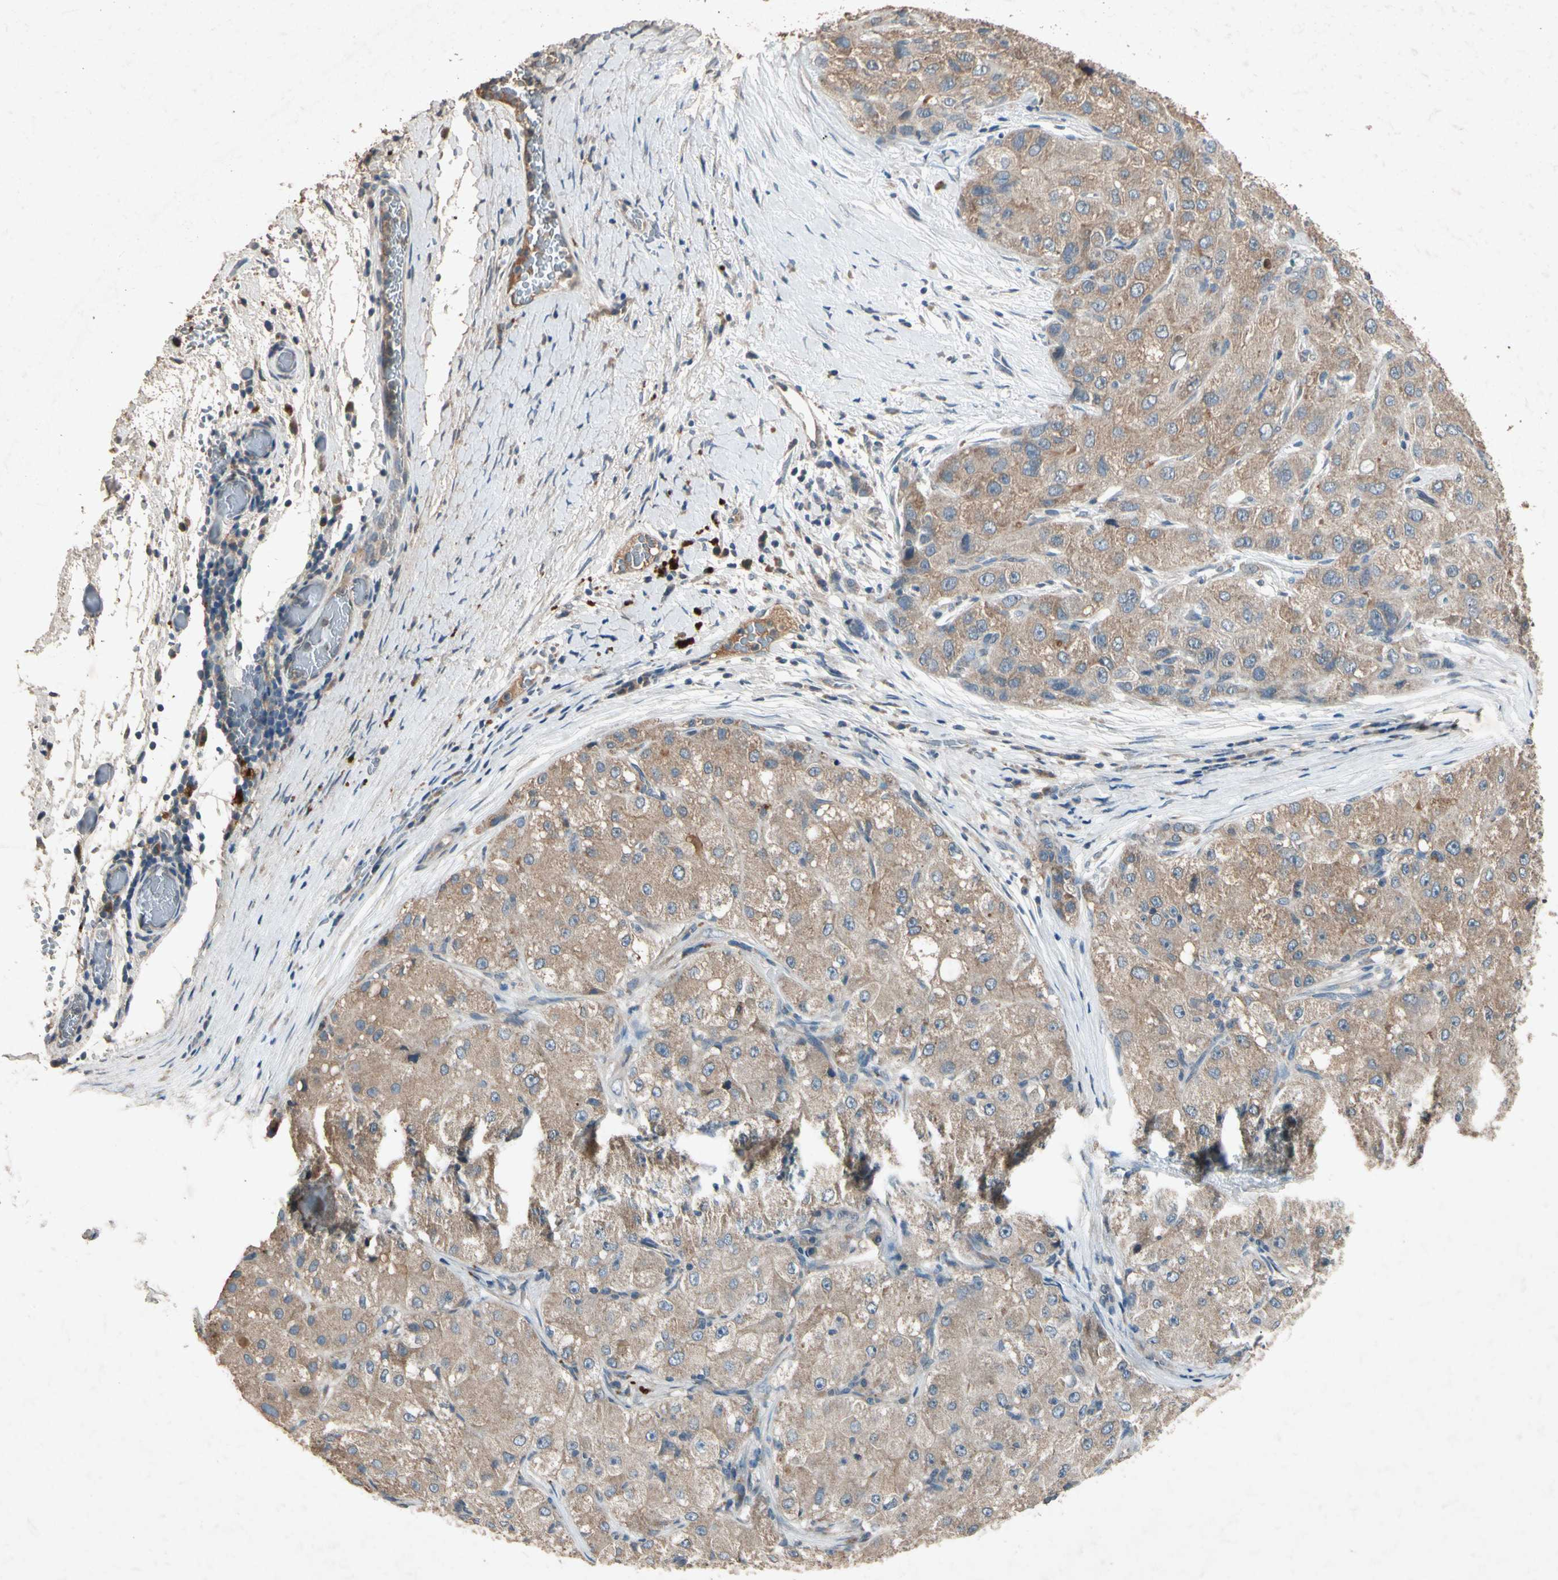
{"staining": {"intensity": "moderate", "quantity": ">75%", "location": "cytoplasmic/membranous"}, "tissue": "liver cancer", "cell_type": "Tumor cells", "image_type": "cancer", "snomed": [{"axis": "morphology", "description": "Carcinoma, Hepatocellular, NOS"}, {"axis": "topography", "description": "Liver"}], "caption": "IHC micrograph of human liver cancer (hepatocellular carcinoma) stained for a protein (brown), which demonstrates medium levels of moderate cytoplasmic/membranous expression in about >75% of tumor cells.", "gene": "GPLD1", "patient": {"sex": "male", "age": 80}}